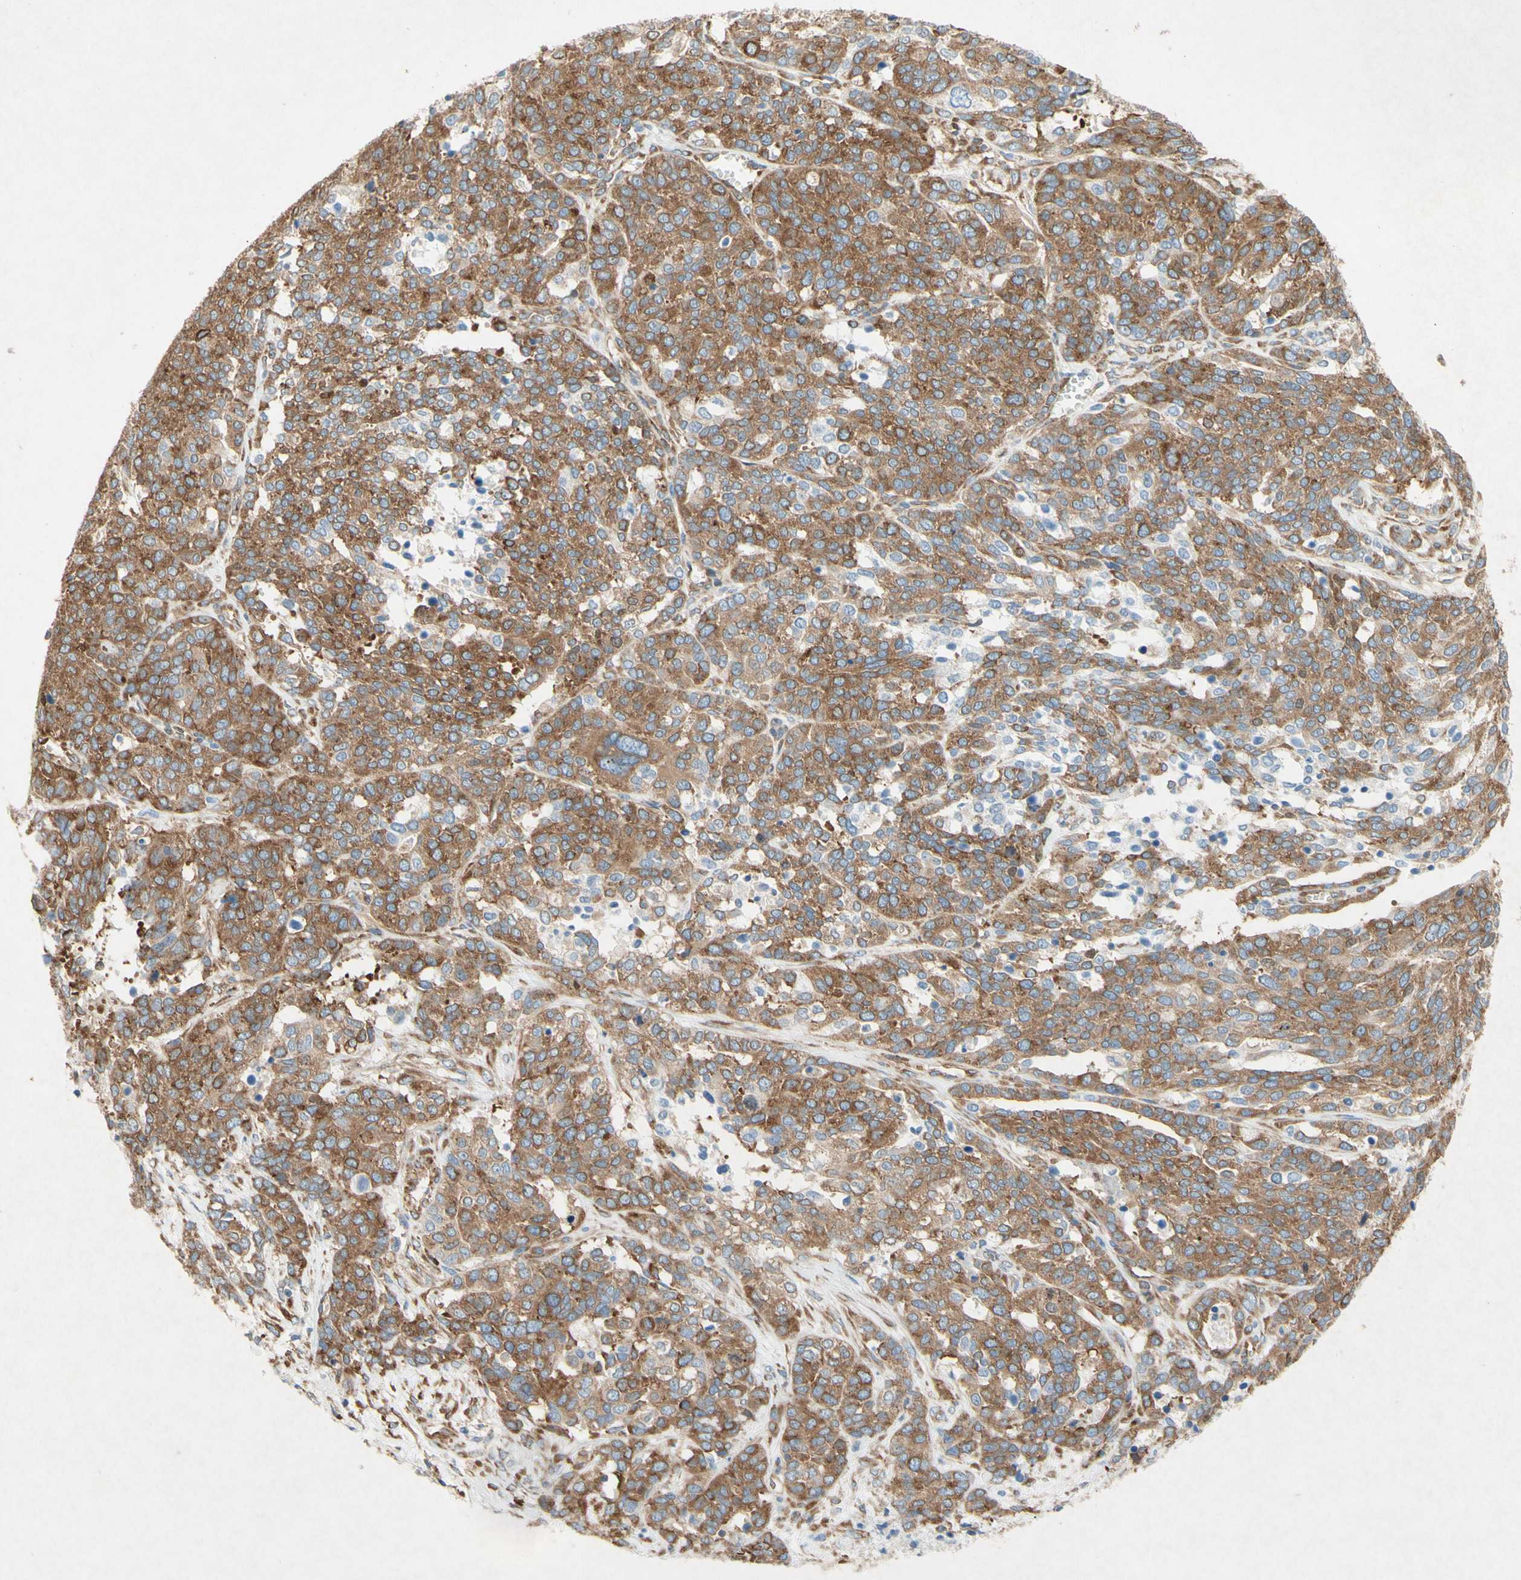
{"staining": {"intensity": "moderate", "quantity": ">75%", "location": "cytoplasmic/membranous"}, "tissue": "ovarian cancer", "cell_type": "Tumor cells", "image_type": "cancer", "snomed": [{"axis": "morphology", "description": "Cystadenocarcinoma, serous, NOS"}, {"axis": "topography", "description": "Ovary"}], "caption": "This histopathology image displays ovarian serous cystadenocarcinoma stained with immunohistochemistry to label a protein in brown. The cytoplasmic/membranous of tumor cells show moderate positivity for the protein. Nuclei are counter-stained blue.", "gene": "PABPC1", "patient": {"sex": "female", "age": 44}}